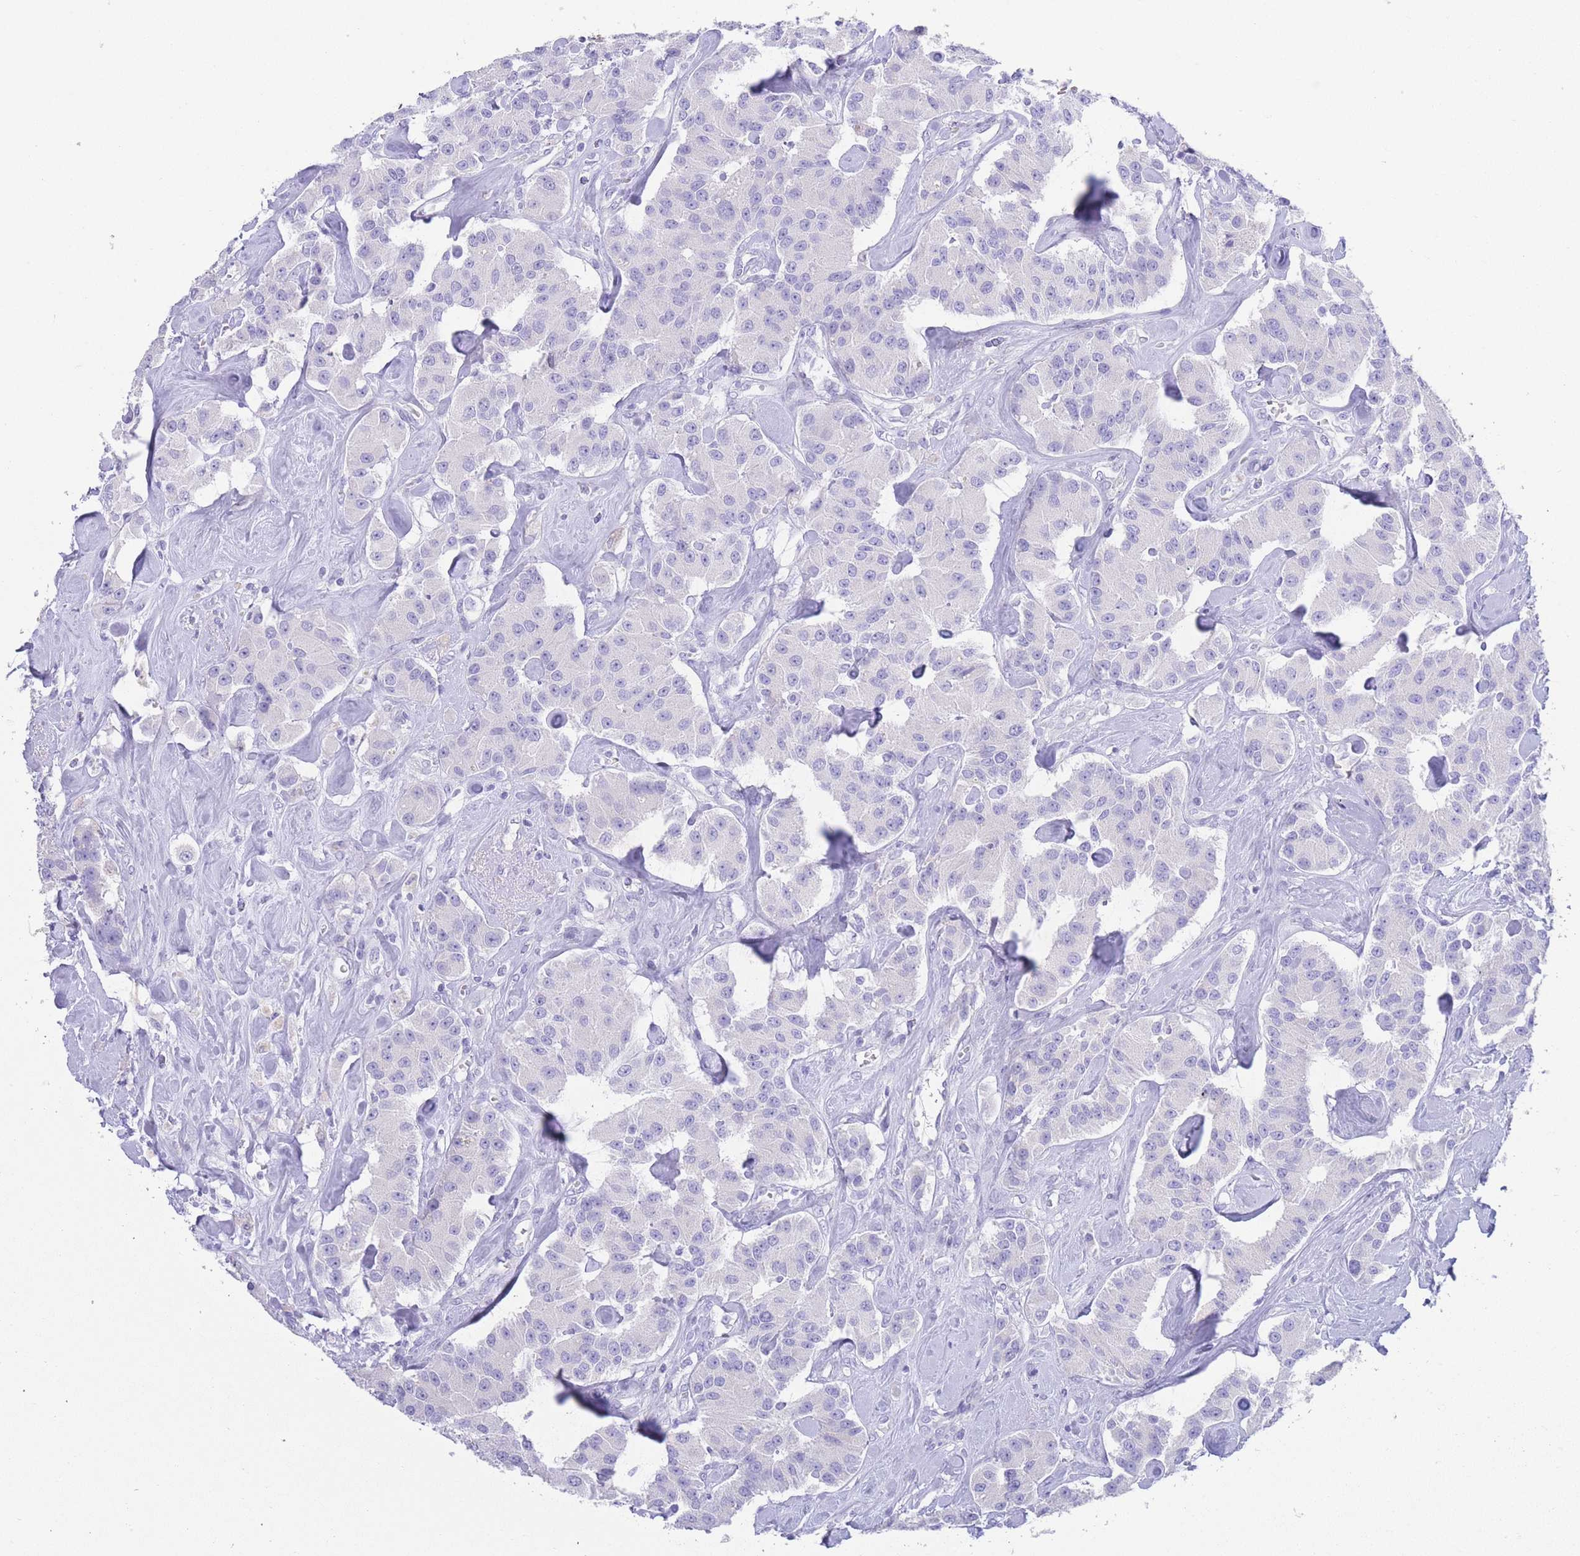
{"staining": {"intensity": "negative", "quantity": "none", "location": "none"}, "tissue": "carcinoid", "cell_type": "Tumor cells", "image_type": "cancer", "snomed": [{"axis": "morphology", "description": "Carcinoid, malignant, NOS"}, {"axis": "topography", "description": "Pancreas"}], "caption": "Photomicrograph shows no protein positivity in tumor cells of malignant carcinoid tissue. (Stains: DAB immunohistochemistry with hematoxylin counter stain, Microscopy: brightfield microscopy at high magnification).", "gene": "LRRC37A", "patient": {"sex": "male", "age": 41}}